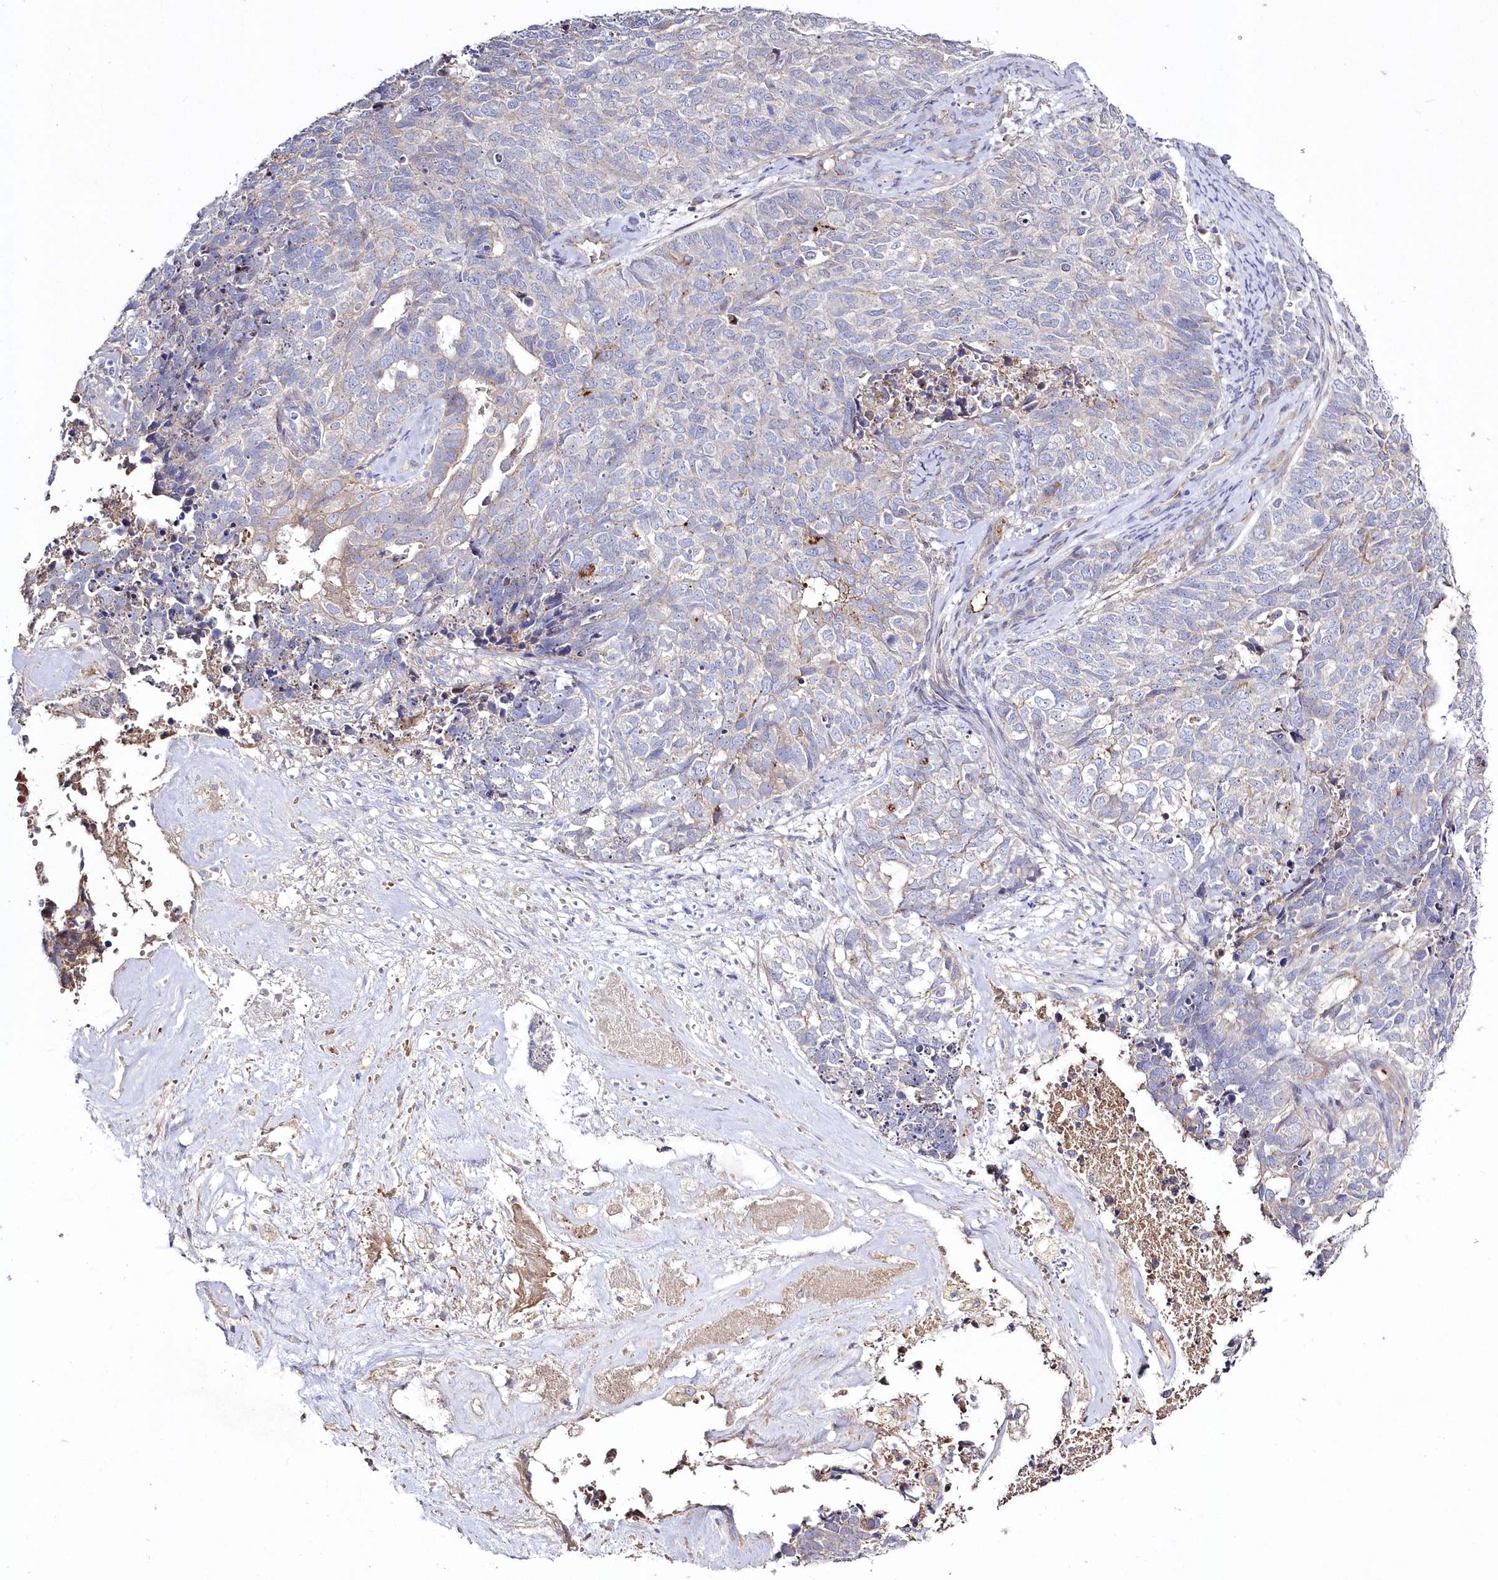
{"staining": {"intensity": "negative", "quantity": "none", "location": "none"}, "tissue": "cervical cancer", "cell_type": "Tumor cells", "image_type": "cancer", "snomed": [{"axis": "morphology", "description": "Squamous cell carcinoma, NOS"}, {"axis": "topography", "description": "Cervix"}], "caption": "Immunohistochemistry of human cervical cancer (squamous cell carcinoma) shows no expression in tumor cells. (Stains: DAB IHC with hematoxylin counter stain, Microscopy: brightfield microscopy at high magnification).", "gene": "WBP1L", "patient": {"sex": "female", "age": 63}}